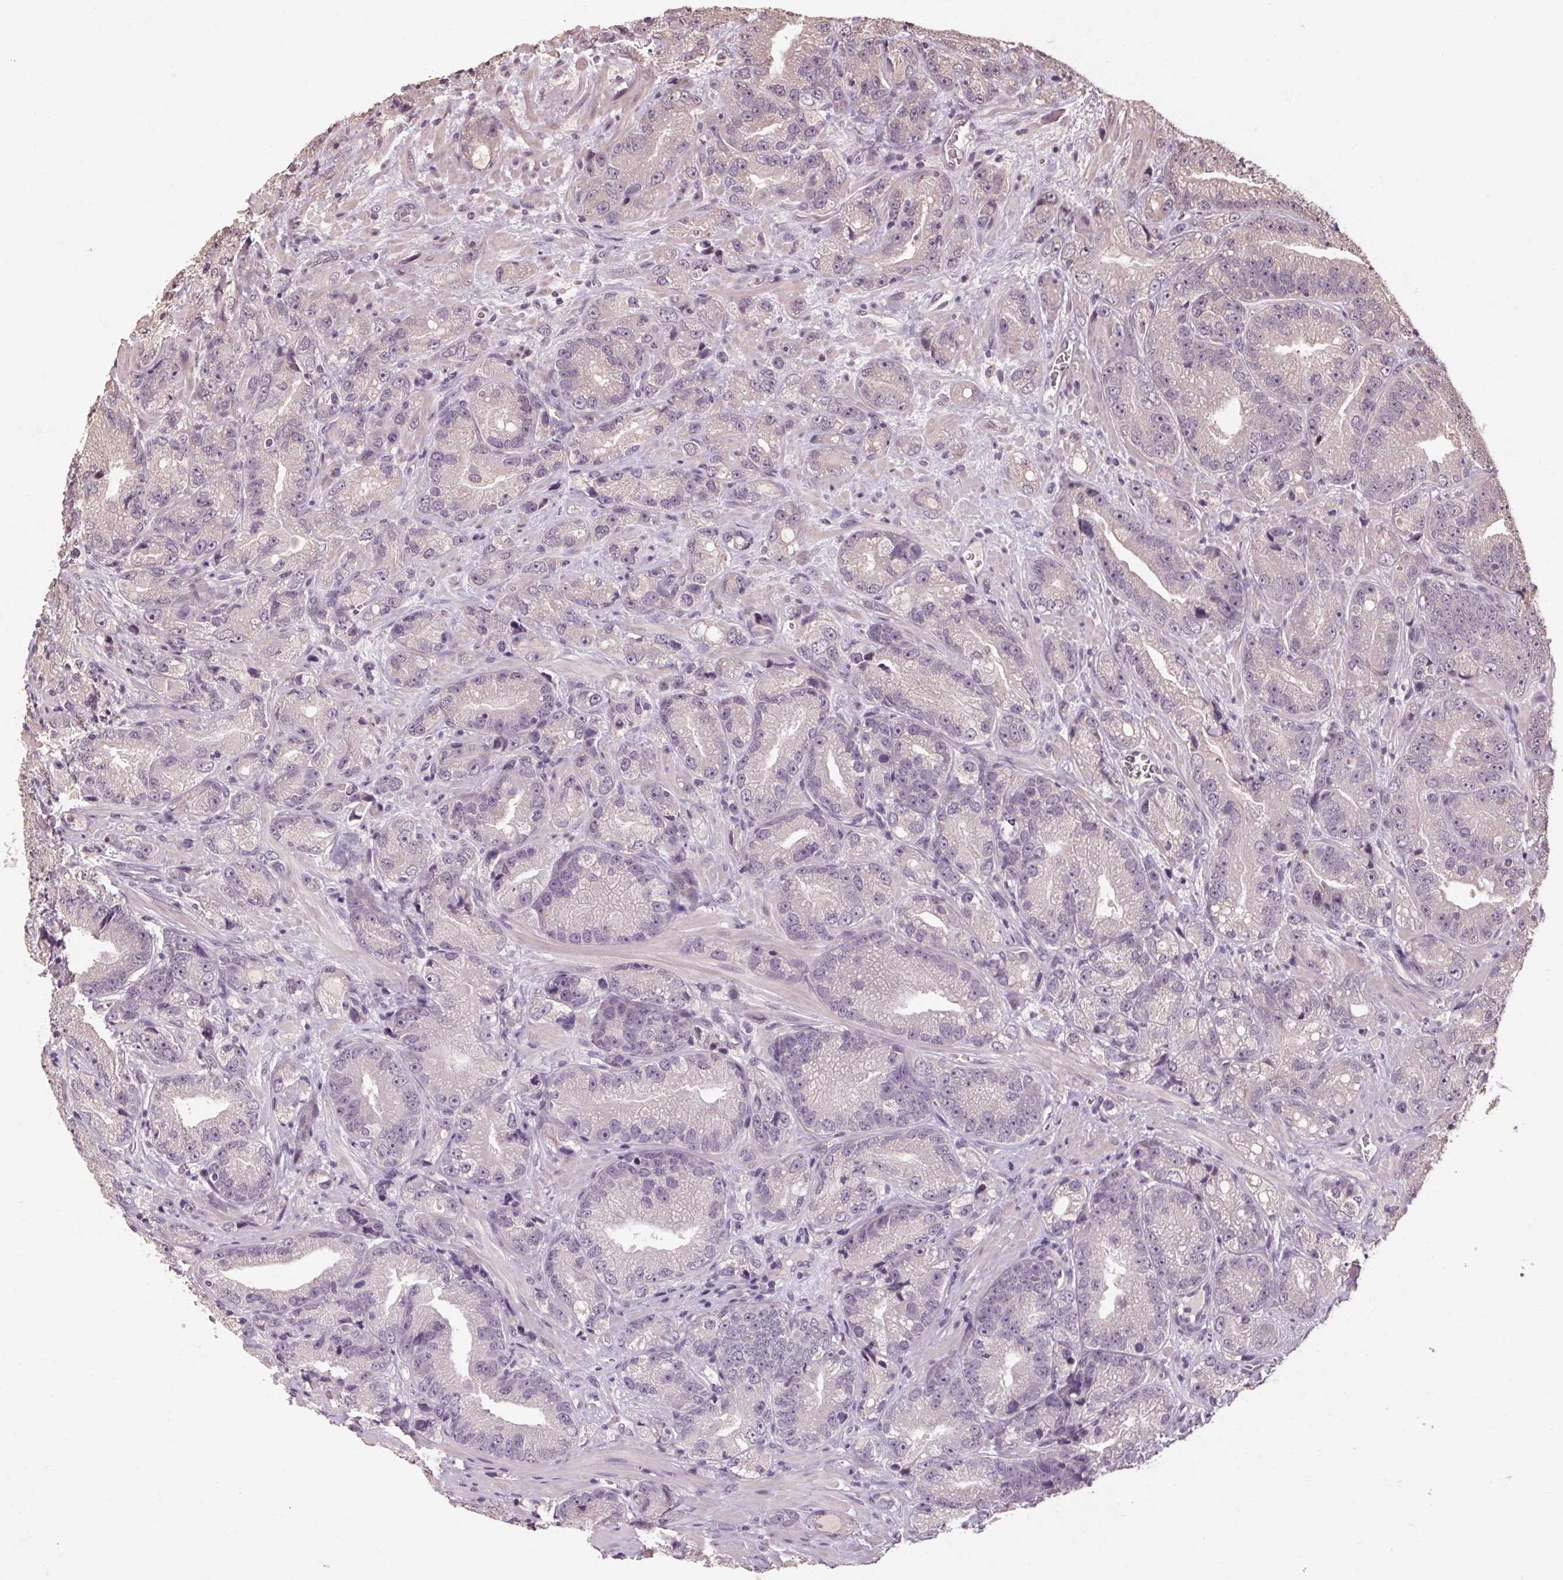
{"staining": {"intensity": "negative", "quantity": "none", "location": "none"}, "tissue": "prostate cancer", "cell_type": "Tumor cells", "image_type": "cancer", "snomed": [{"axis": "morphology", "description": "Adenocarcinoma, NOS"}, {"axis": "topography", "description": "Prostate"}], "caption": "The photomicrograph shows no staining of tumor cells in adenocarcinoma (prostate). (Stains: DAB (3,3'-diaminobenzidine) immunohistochemistry (IHC) with hematoxylin counter stain, Microscopy: brightfield microscopy at high magnification).", "gene": "POMC", "patient": {"sex": "male", "age": 63}}